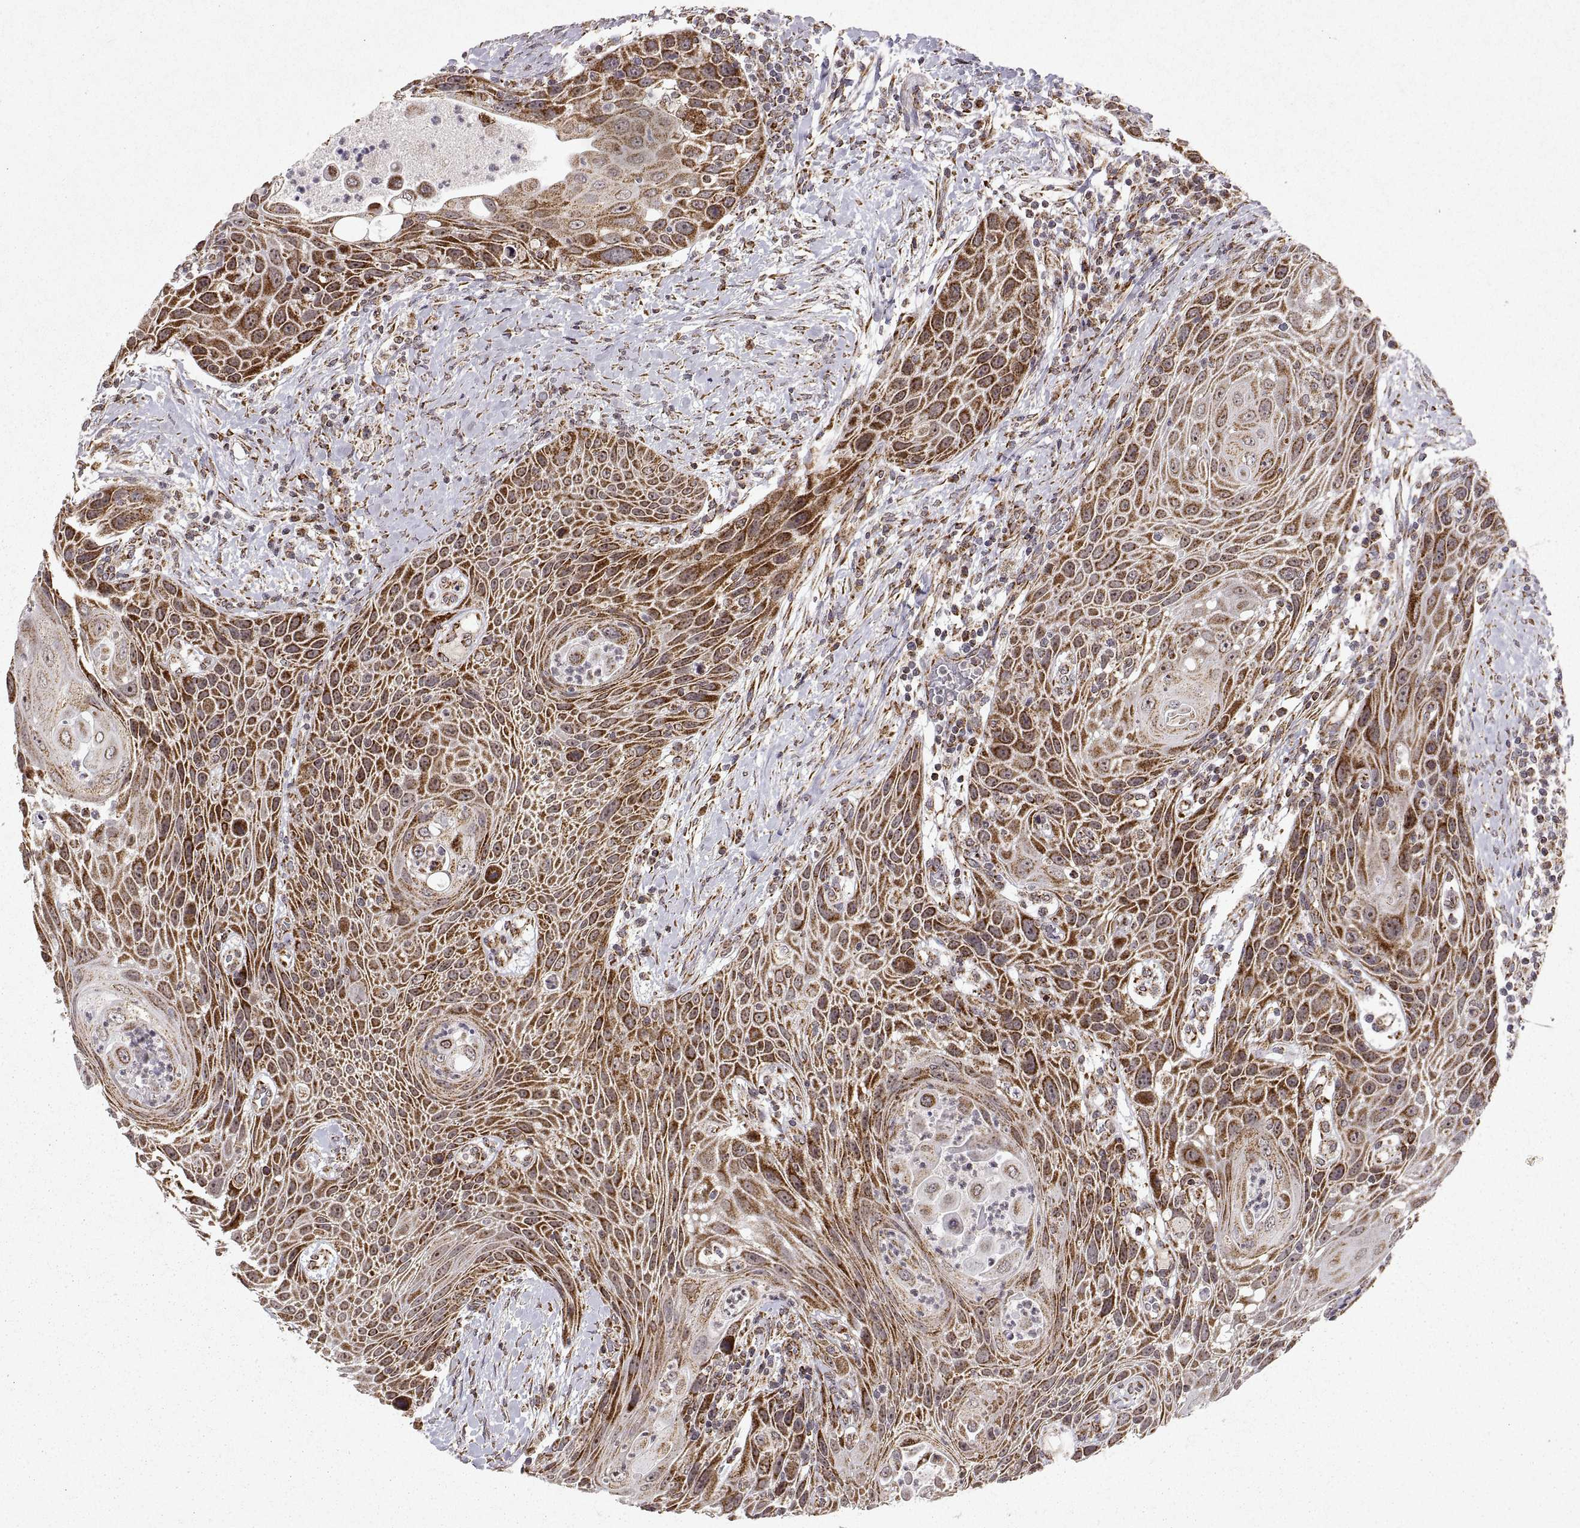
{"staining": {"intensity": "strong", "quantity": ">75%", "location": "cytoplasmic/membranous"}, "tissue": "head and neck cancer", "cell_type": "Tumor cells", "image_type": "cancer", "snomed": [{"axis": "morphology", "description": "Squamous cell carcinoma, NOS"}, {"axis": "topography", "description": "Head-Neck"}], "caption": "Strong cytoplasmic/membranous protein expression is identified in about >75% of tumor cells in head and neck cancer (squamous cell carcinoma).", "gene": "MANBAL", "patient": {"sex": "male", "age": 69}}